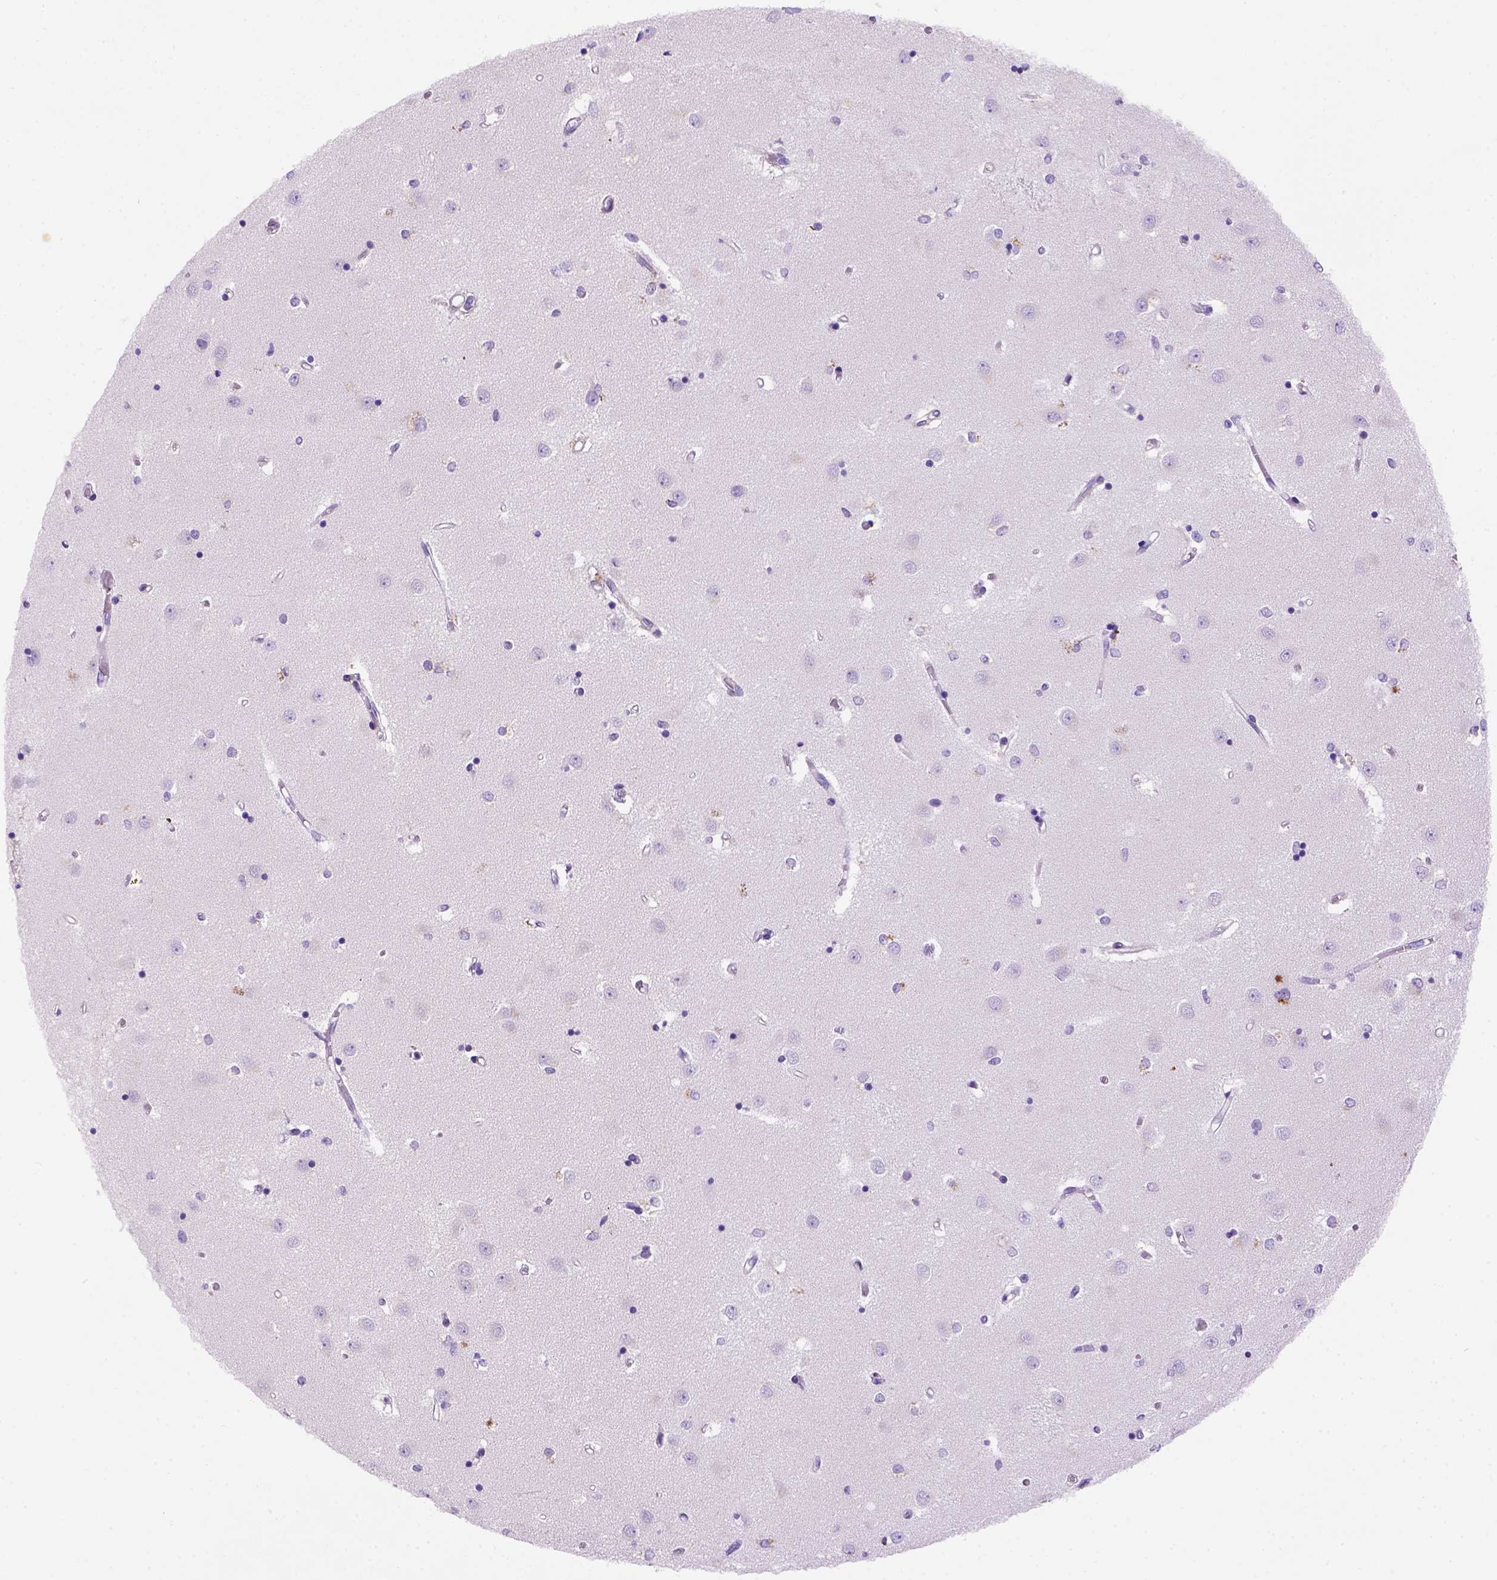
{"staining": {"intensity": "negative", "quantity": "none", "location": "none"}, "tissue": "caudate", "cell_type": "Glial cells", "image_type": "normal", "snomed": [{"axis": "morphology", "description": "Normal tissue, NOS"}, {"axis": "topography", "description": "Lateral ventricle wall"}], "caption": "High magnification brightfield microscopy of benign caudate stained with DAB (brown) and counterstained with hematoxylin (blue): glial cells show no significant staining.", "gene": "FAM81B", "patient": {"sex": "male", "age": 54}}